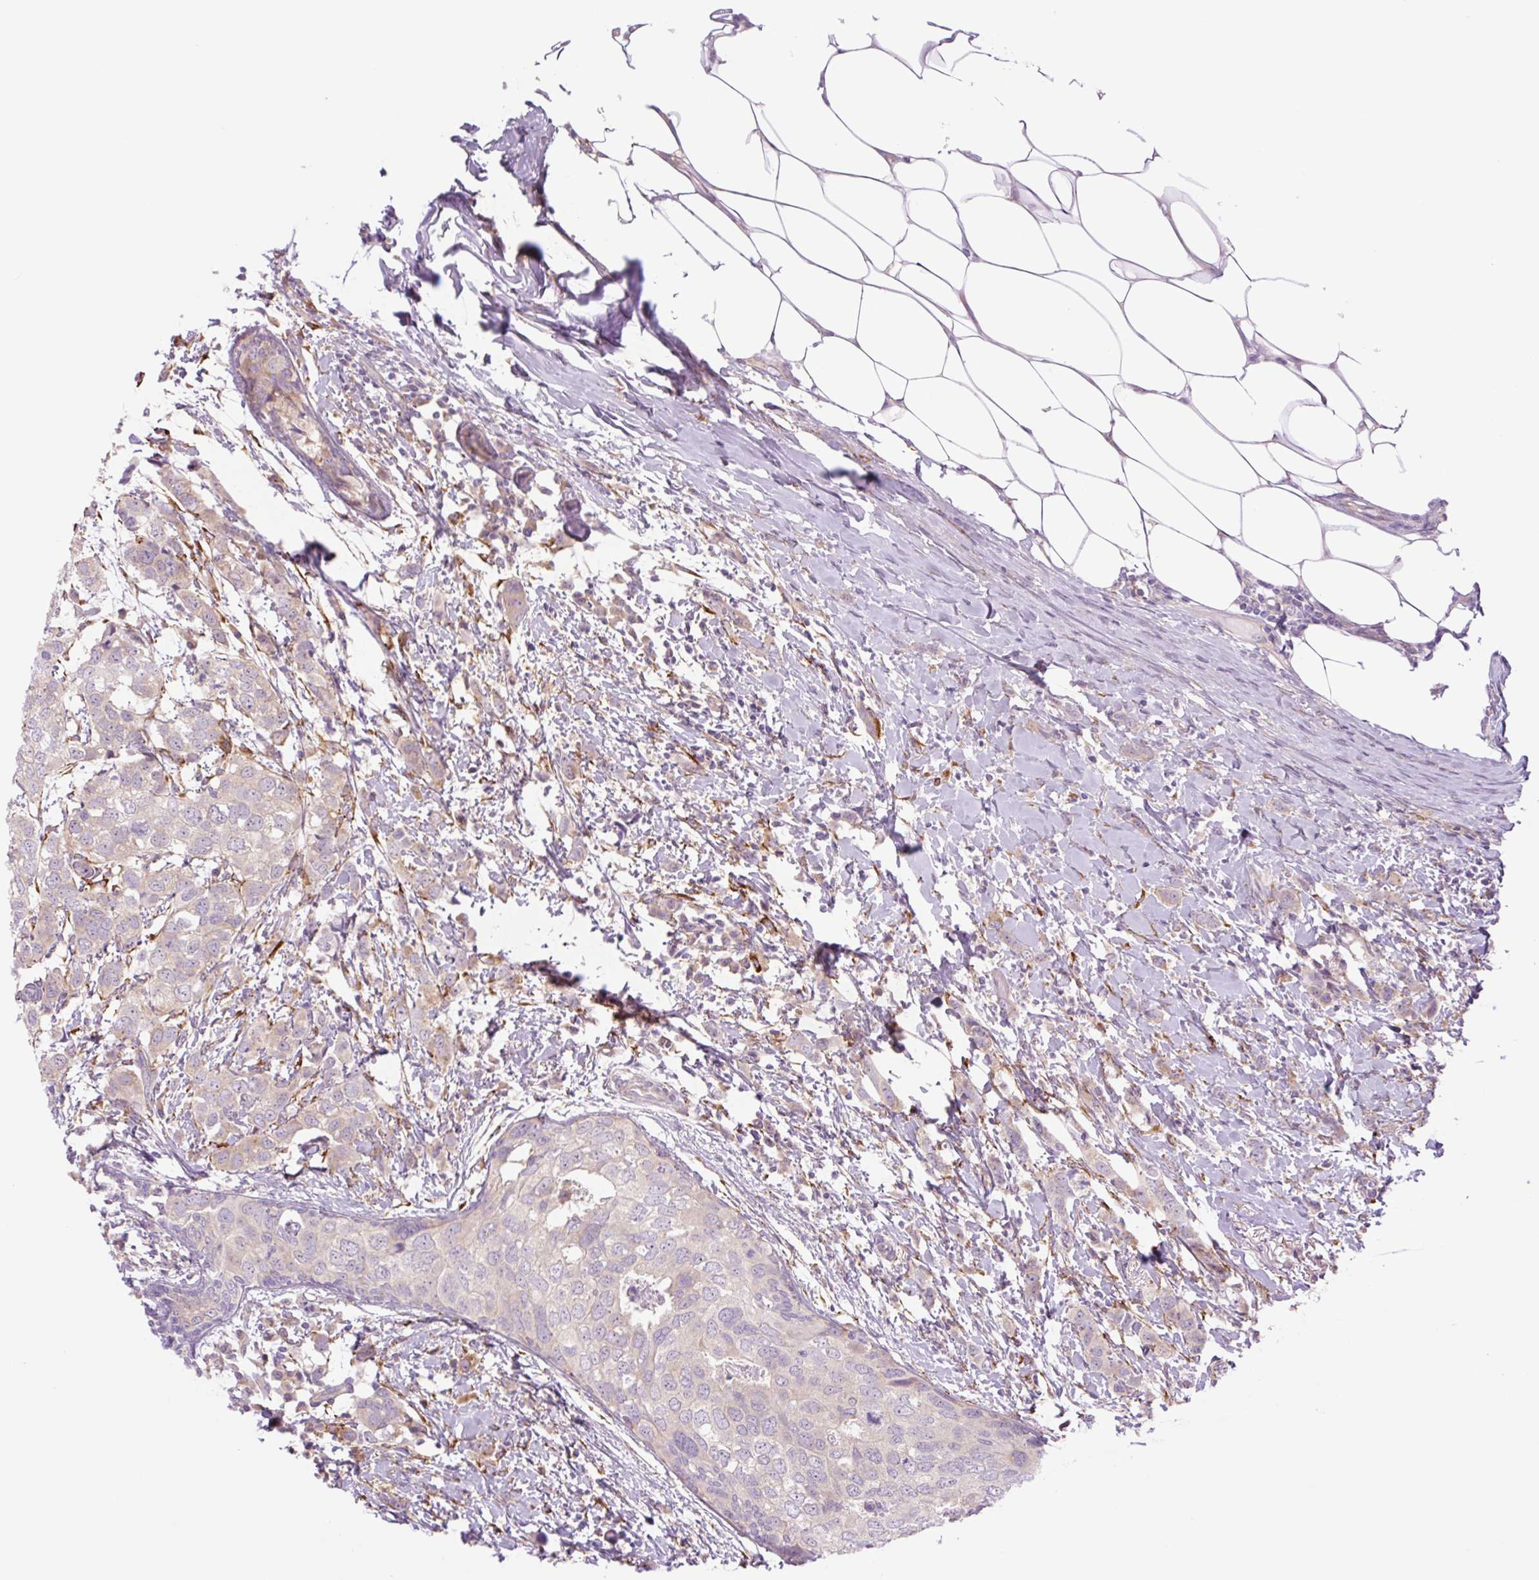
{"staining": {"intensity": "weak", "quantity": "<25%", "location": "cytoplasmic/membranous"}, "tissue": "breast cancer", "cell_type": "Tumor cells", "image_type": "cancer", "snomed": [{"axis": "morphology", "description": "Duct carcinoma"}, {"axis": "topography", "description": "Breast"}], "caption": "Tumor cells show no significant positivity in breast intraductal carcinoma.", "gene": "COL5A1", "patient": {"sex": "female", "age": 50}}